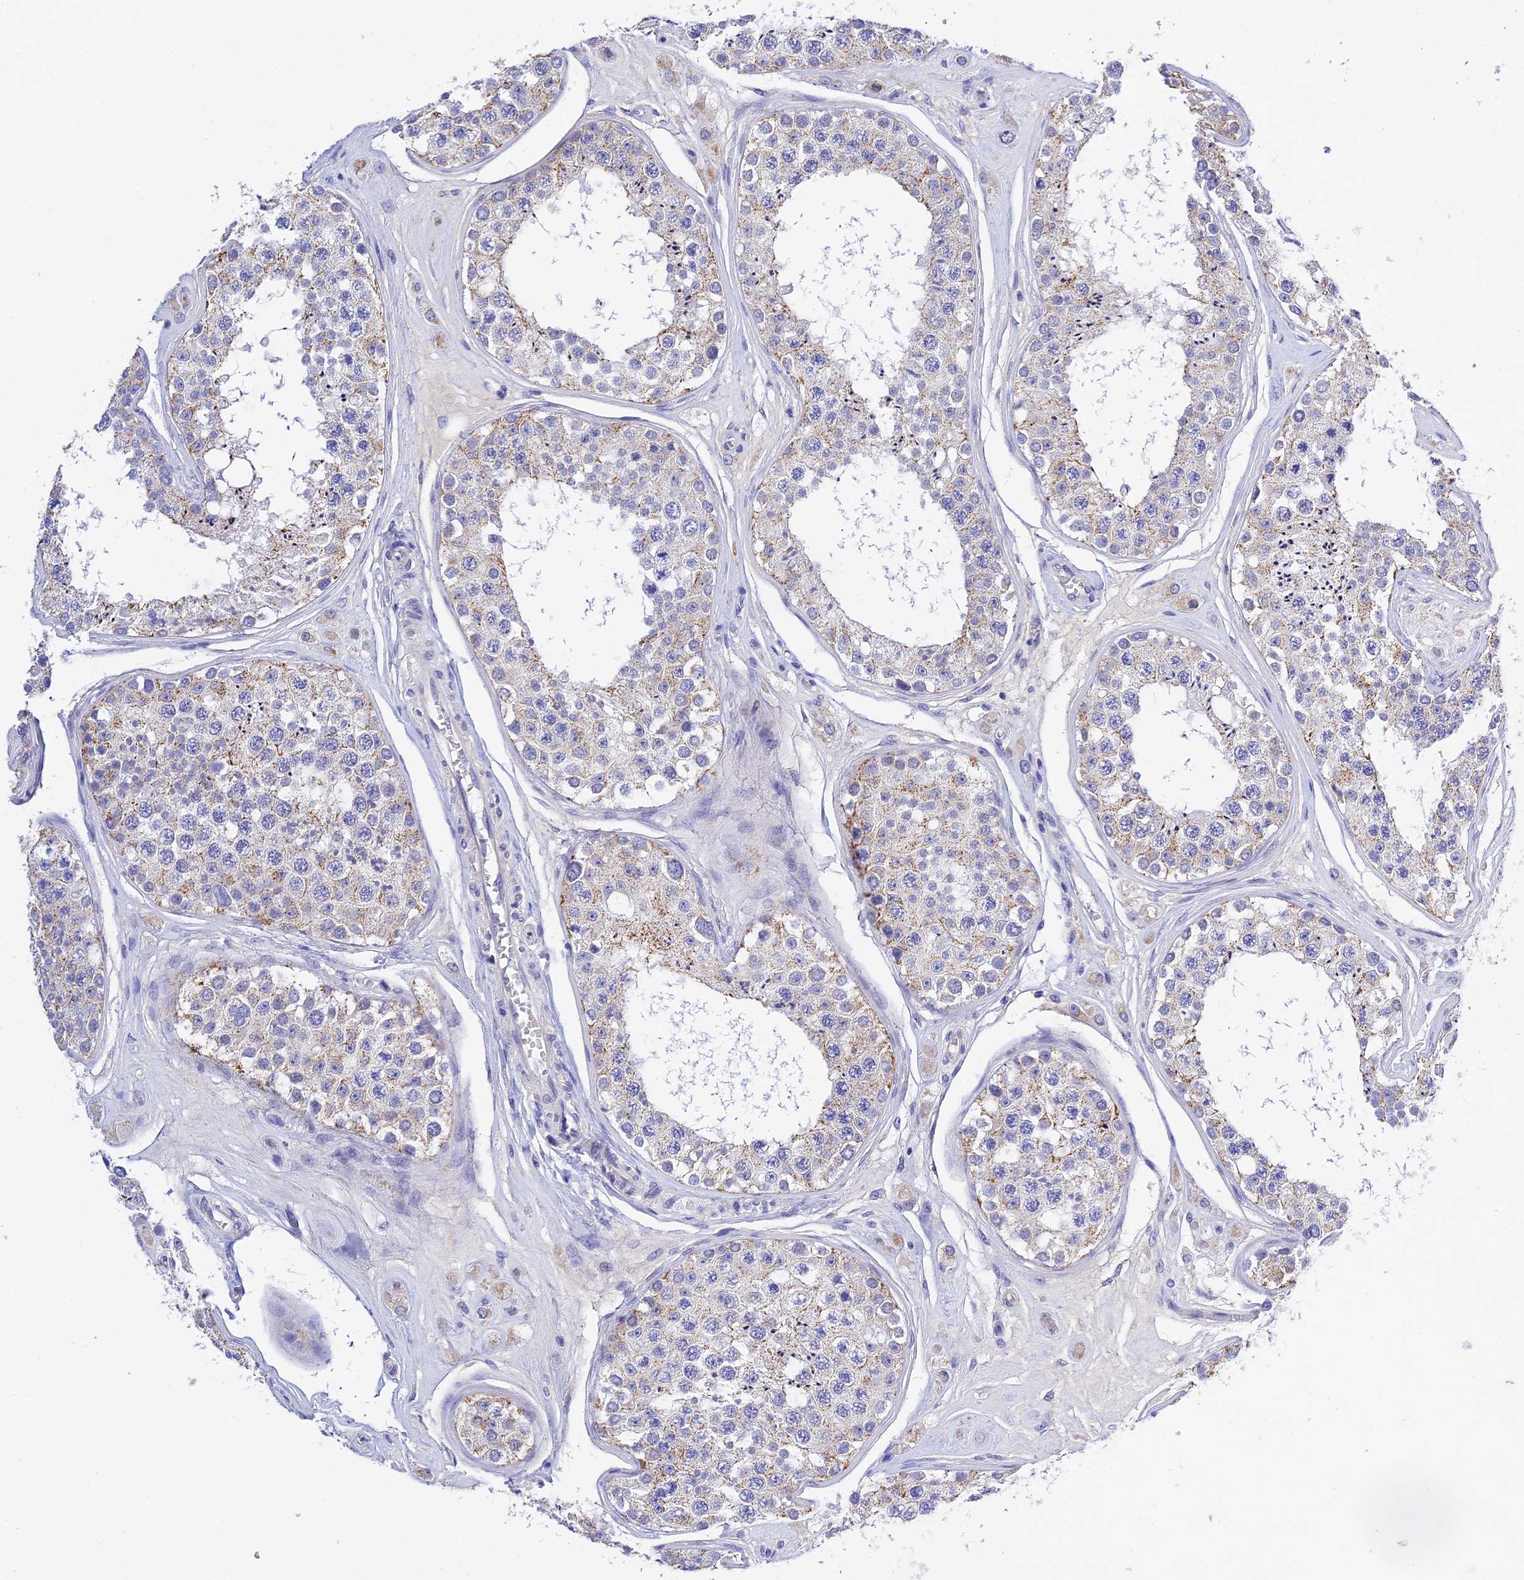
{"staining": {"intensity": "moderate", "quantity": "<25%", "location": "cytoplasmic/membranous"}, "tissue": "testis", "cell_type": "Cells in seminiferous ducts", "image_type": "normal", "snomed": [{"axis": "morphology", "description": "Normal tissue, NOS"}, {"axis": "topography", "description": "Testis"}], "caption": "Cells in seminiferous ducts show moderate cytoplasmic/membranous positivity in approximately <25% of cells in unremarkable testis.", "gene": "MS4A5", "patient": {"sex": "male", "age": 25}}